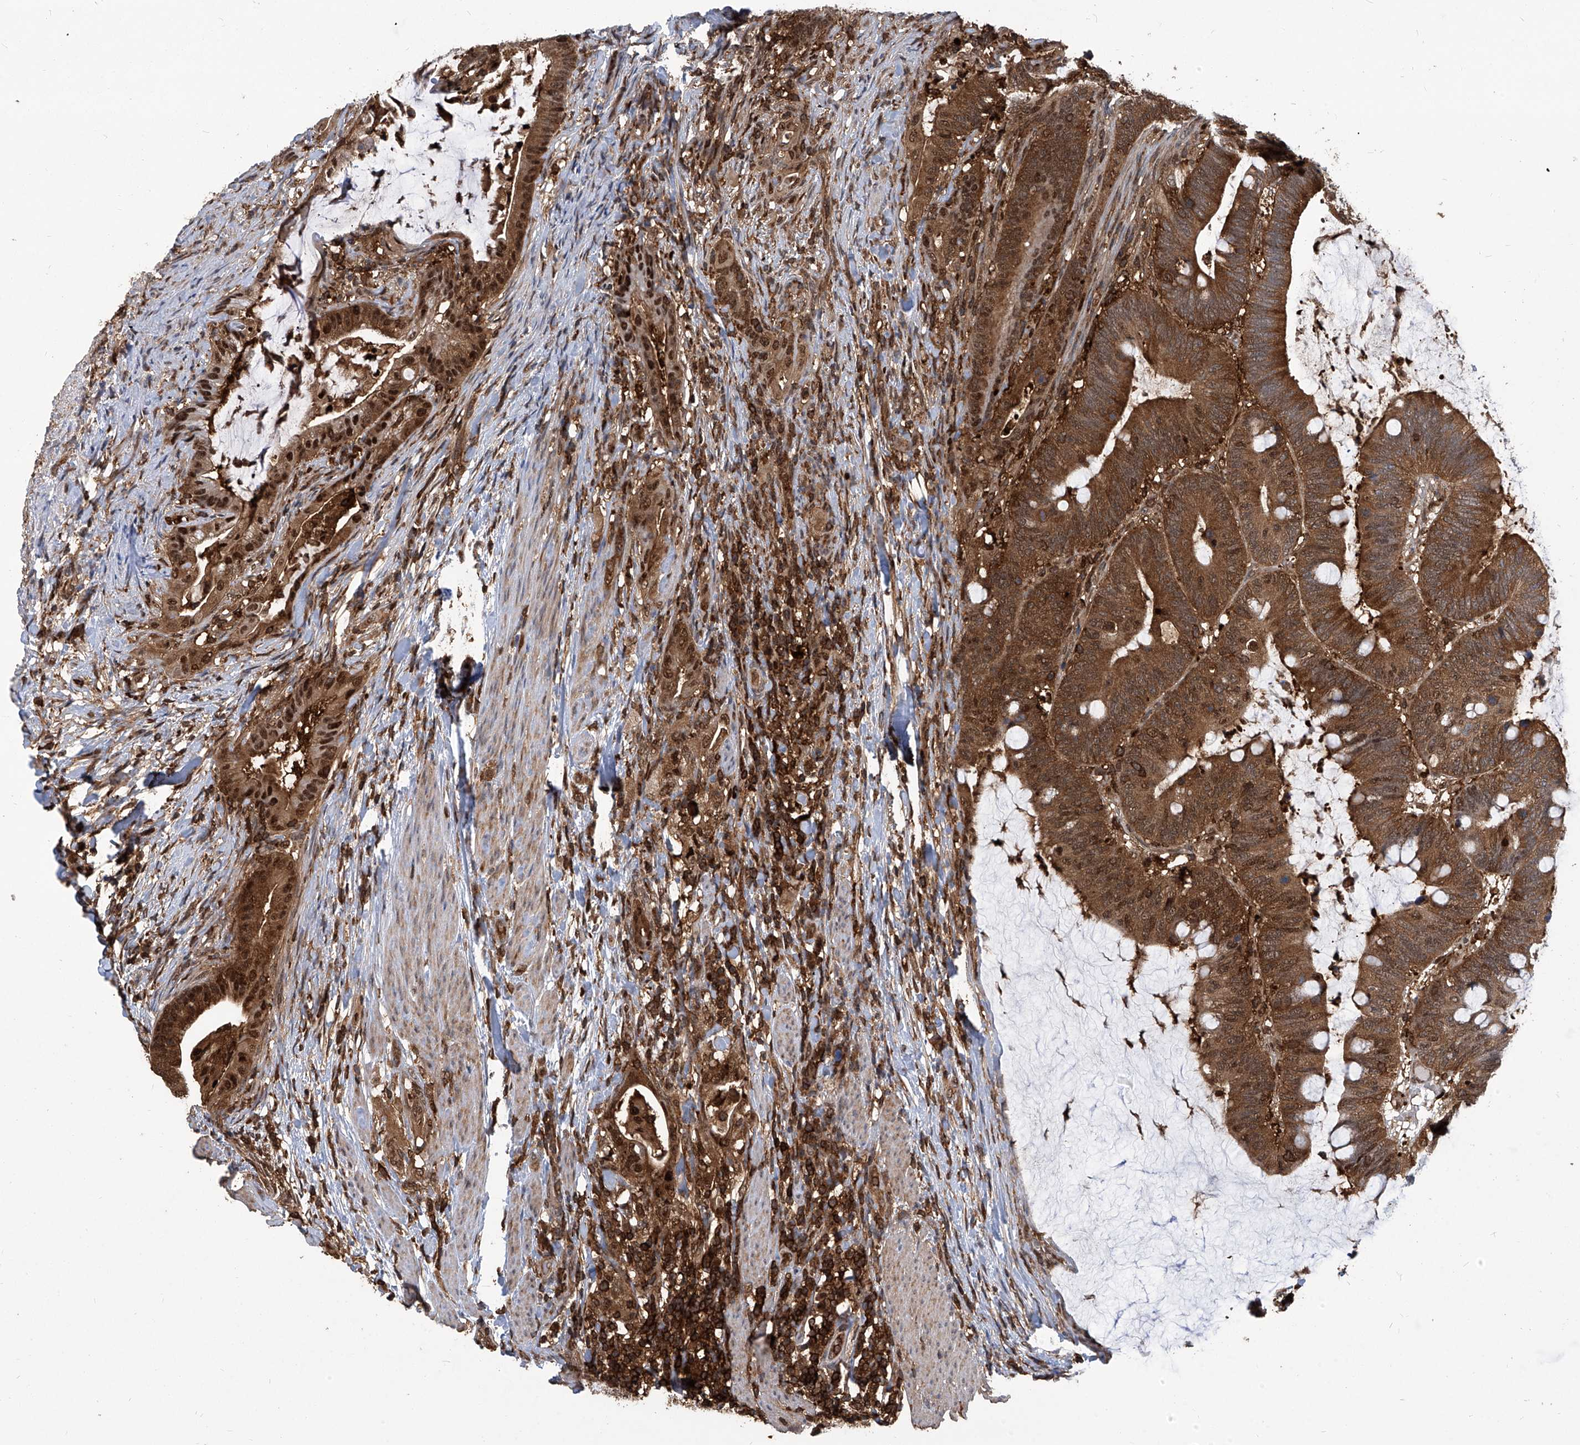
{"staining": {"intensity": "strong", "quantity": ">75%", "location": "cytoplasmic/membranous,nuclear"}, "tissue": "colorectal cancer", "cell_type": "Tumor cells", "image_type": "cancer", "snomed": [{"axis": "morphology", "description": "Adenocarcinoma, NOS"}, {"axis": "topography", "description": "Colon"}], "caption": "Immunohistochemical staining of adenocarcinoma (colorectal) displays high levels of strong cytoplasmic/membranous and nuclear positivity in about >75% of tumor cells. (DAB (3,3'-diaminobenzidine) = brown stain, brightfield microscopy at high magnification).", "gene": "PSMB1", "patient": {"sex": "female", "age": 66}}